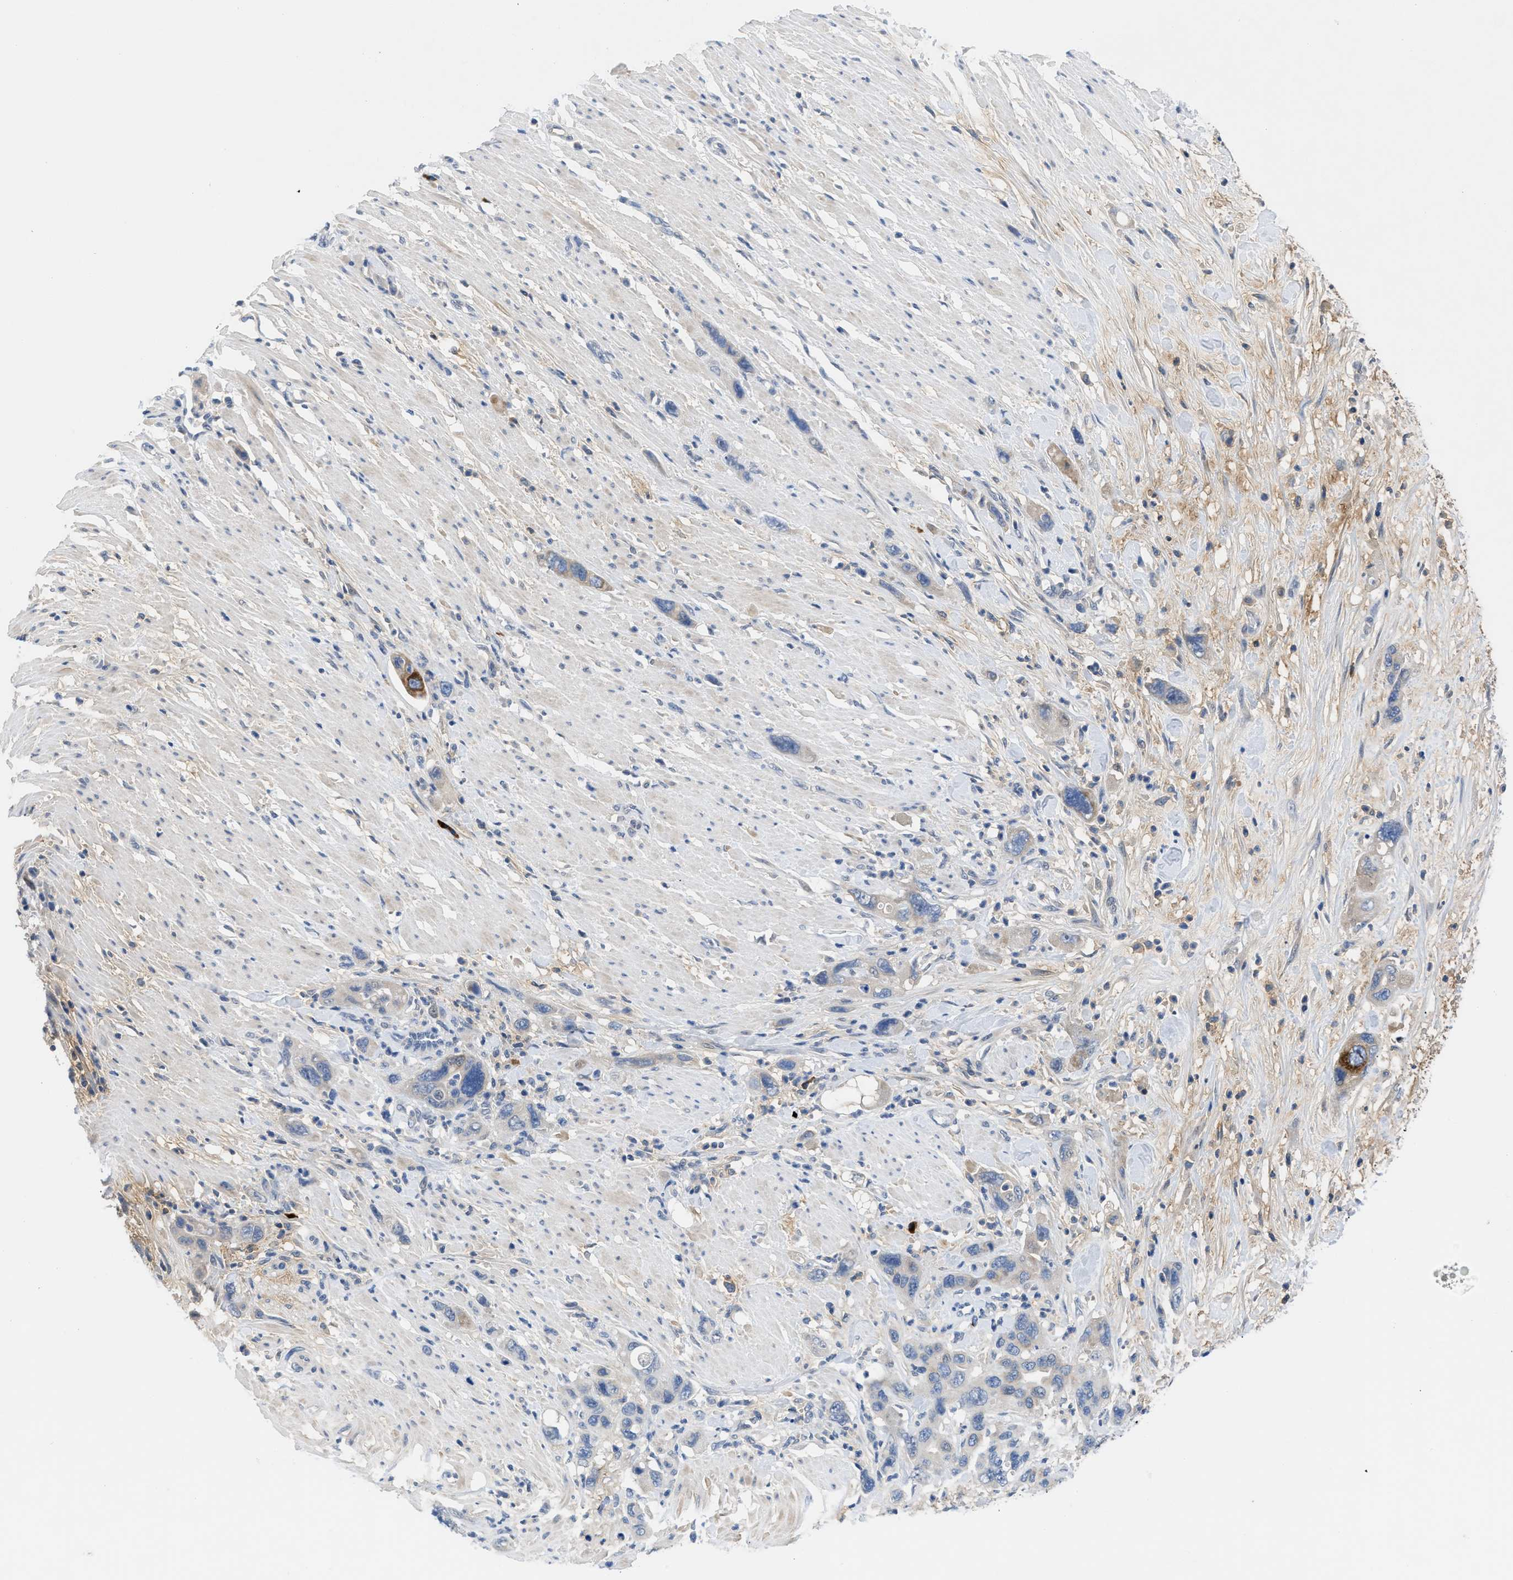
{"staining": {"intensity": "strong", "quantity": "25%-75%", "location": "cytoplasmic/membranous"}, "tissue": "pancreatic cancer", "cell_type": "Tumor cells", "image_type": "cancer", "snomed": [{"axis": "morphology", "description": "Normal tissue, NOS"}, {"axis": "morphology", "description": "Adenocarcinoma, NOS"}, {"axis": "topography", "description": "Pancreas"}], "caption": "A brown stain highlights strong cytoplasmic/membranous expression of a protein in human pancreatic cancer tumor cells.", "gene": "OR9K2", "patient": {"sex": "female", "age": 71}}